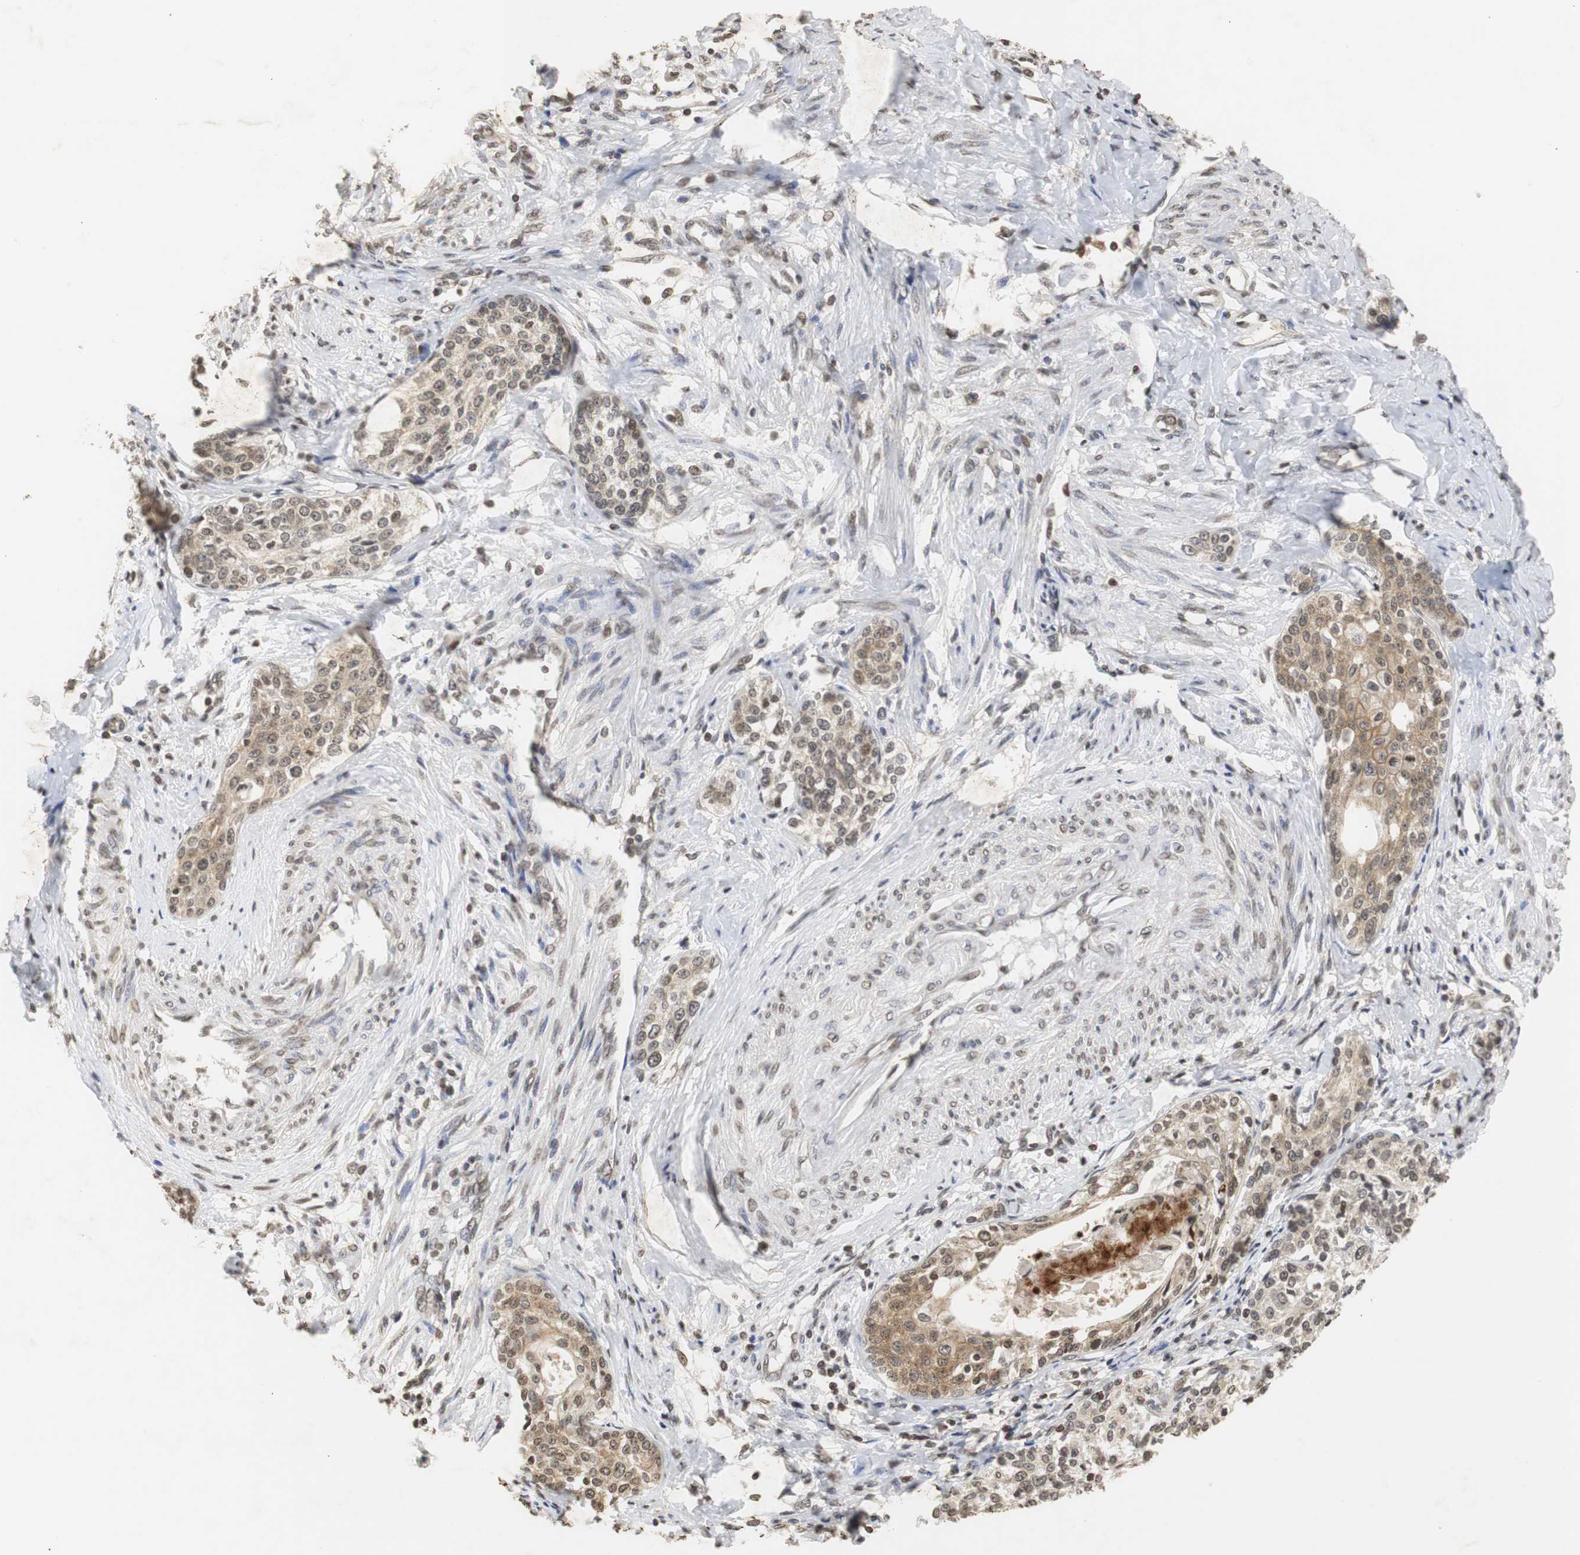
{"staining": {"intensity": "moderate", "quantity": ">75%", "location": "cytoplasmic/membranous,nuclear"}, "tissue": "cervical cancer", "cell_type": "Tumor cells", "image_type": "cancer", "snomed": [{"axis": "morphology", "description": "Squamous cell carcinoma, NOS"}, {"axis": "morphology", "description": "Adenocarcinoma, NOS"}, {"axis": "topography", "description": "Cervix"}], "caption": "A brown stain labels moderate cytoplasmic/membranous and nuclear positivity of a protein in cervical cancer tumor cells.", "gene": "ZFC3H1", "patient": {"sex": "female", "age": 52}}